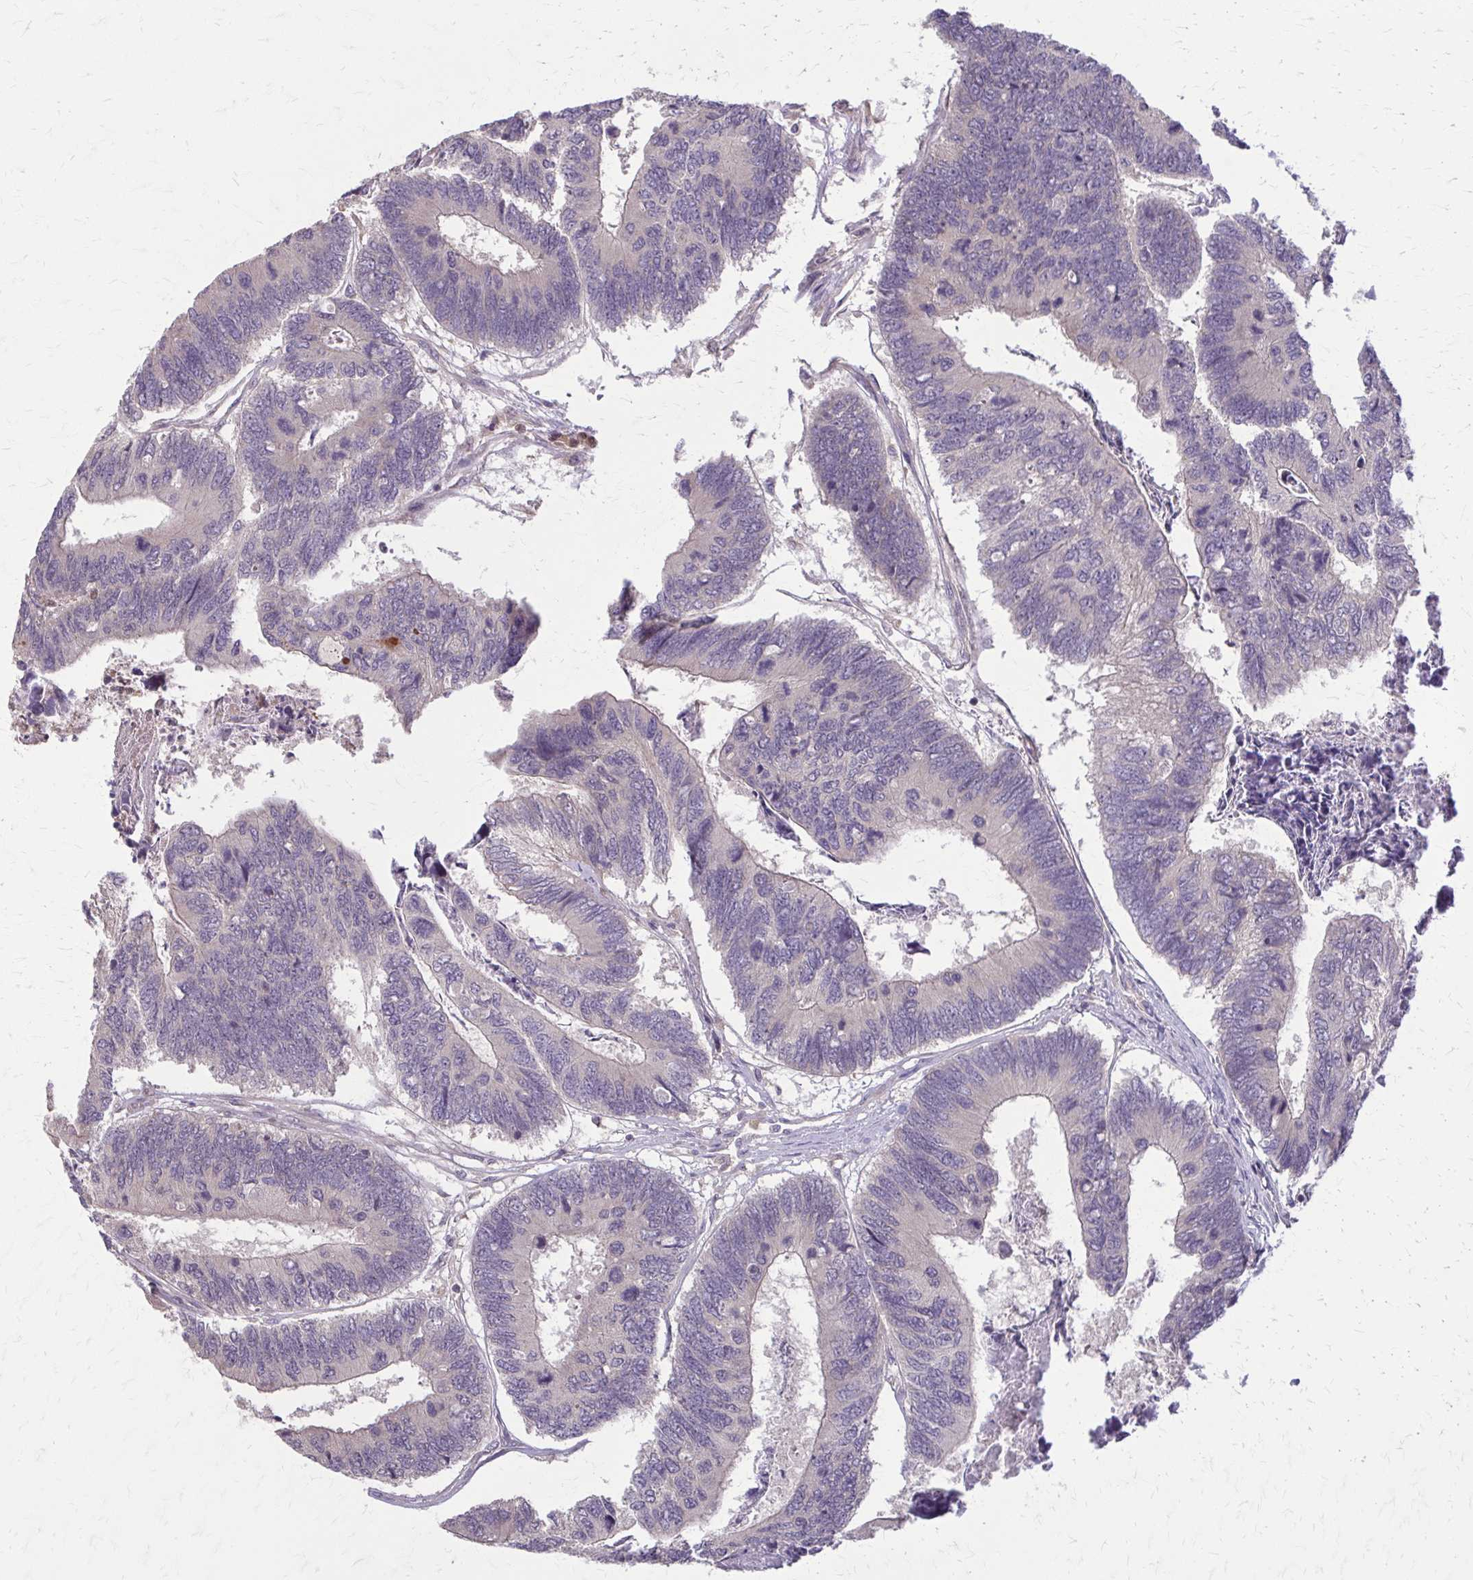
{"staining": {"intensity": "negative", "quantity": "none", "location": "none"}, "tissue": "colorectal cancer", "cell_type": "Tumor cells", "image_type": "cancer", "snomed": [{"axis": "morphology", "description": "Adenocarcinoma, NOS"}, {"axis": "topography", "description": "Colon"}], "caption": "Tumor cells are negative for brown protein staining in colorectal cancer (adenocarcinoma).", "gene": "NRBF2", "patient": {"sex": "female", "age": 67}}